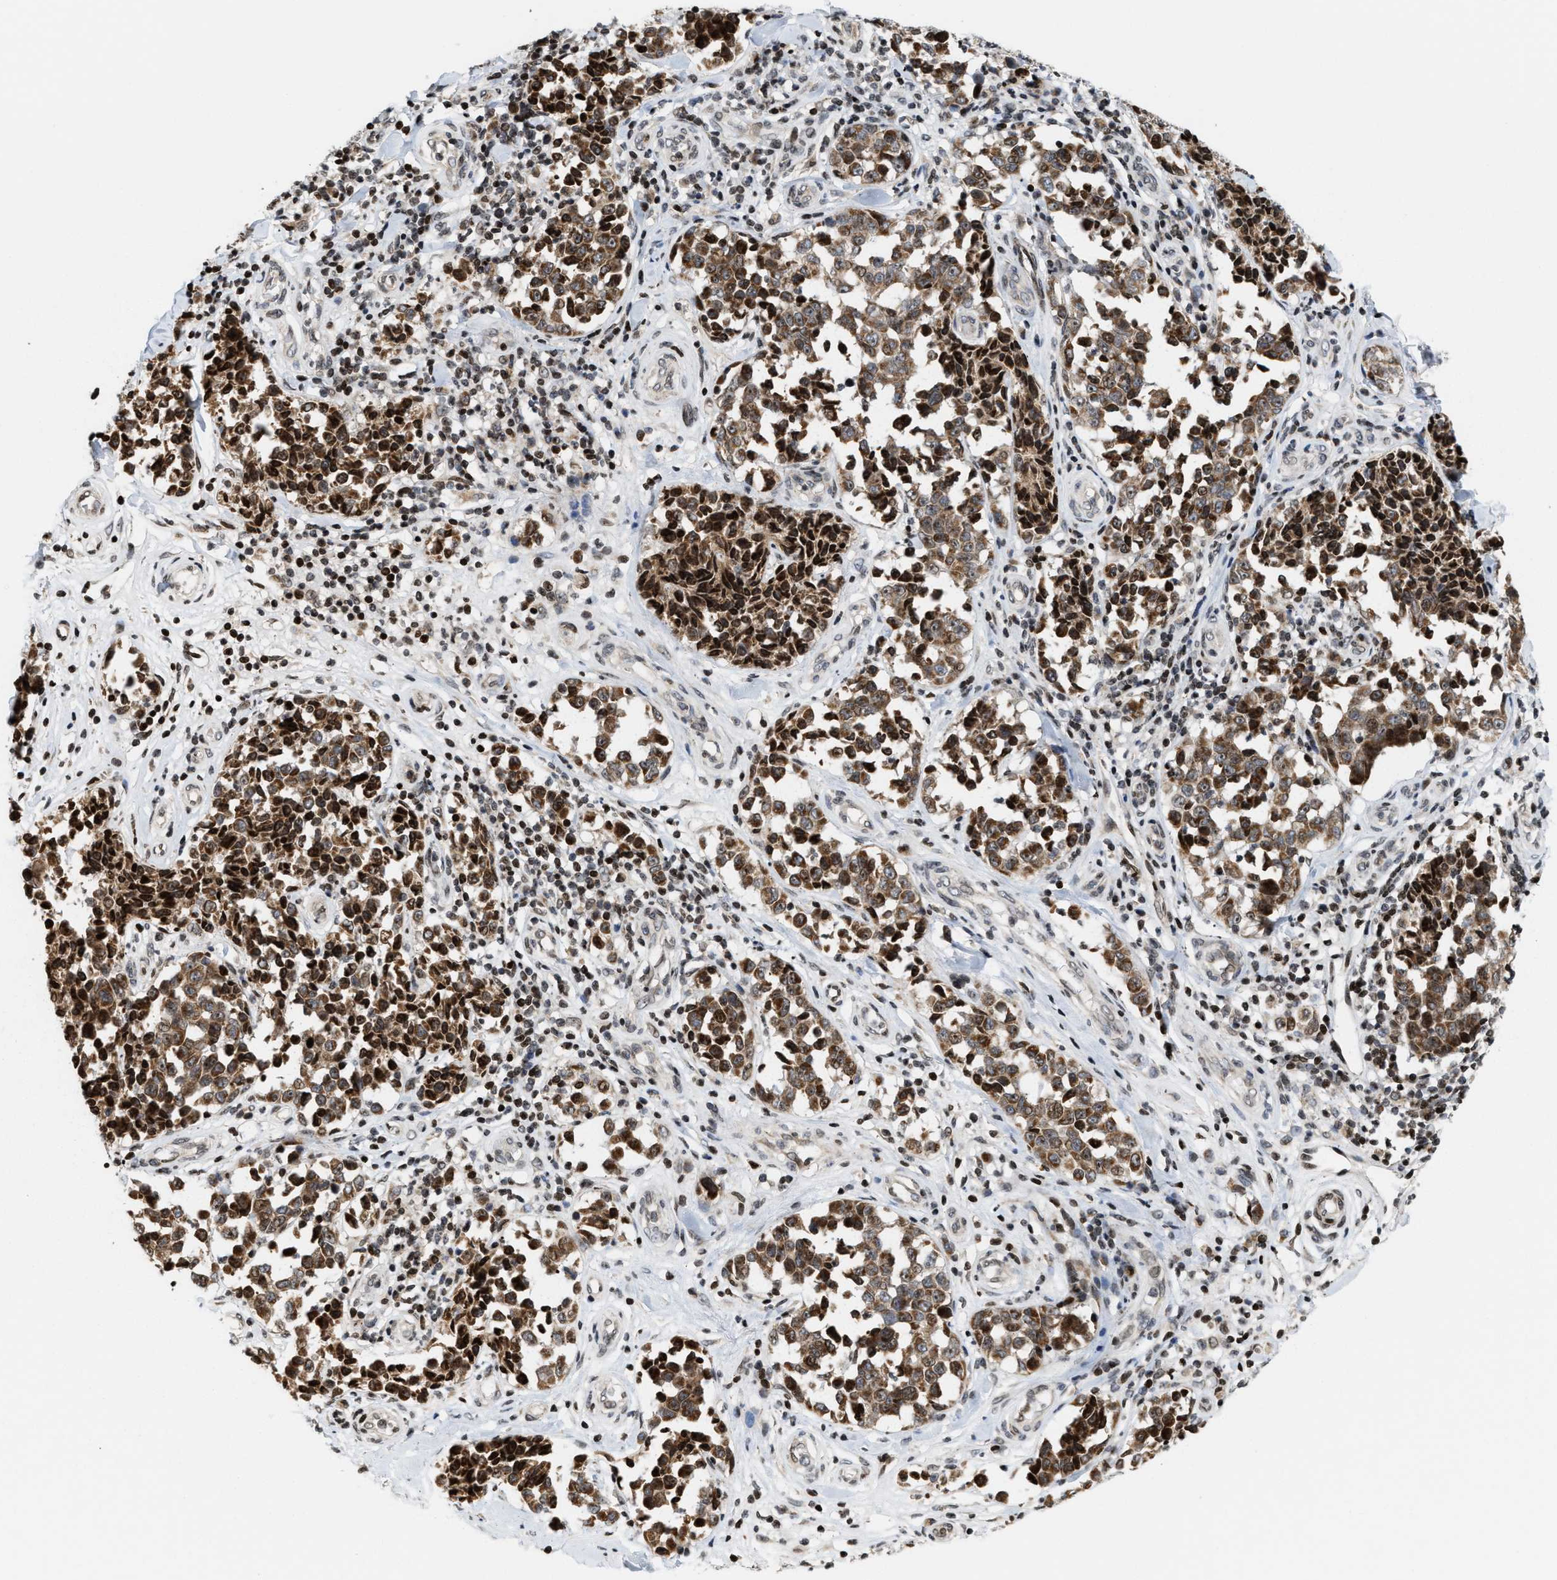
{"staining": {"intensity": "strong", "quantity": ">75%", "location": "cytoplasmic/membranous"}, "tissue": "melanoma", "cell_type": "Tumor cells", "image_type": "cancer", "snomed": [{"axis": "morphology", "description": "Malignant melanoma, NOS"}, {"axis": "topography", "description": "Skin"}], "caption": "A micrograph of human melanoma stained for a protein demonstrates strong cytoplasmic/membranous brown staining in tumor cells. (Brightfield microscopy of DAB IHC at high magnification).", "gene": "PDZD2", "patient": {"sex": "female", "age": 64}}